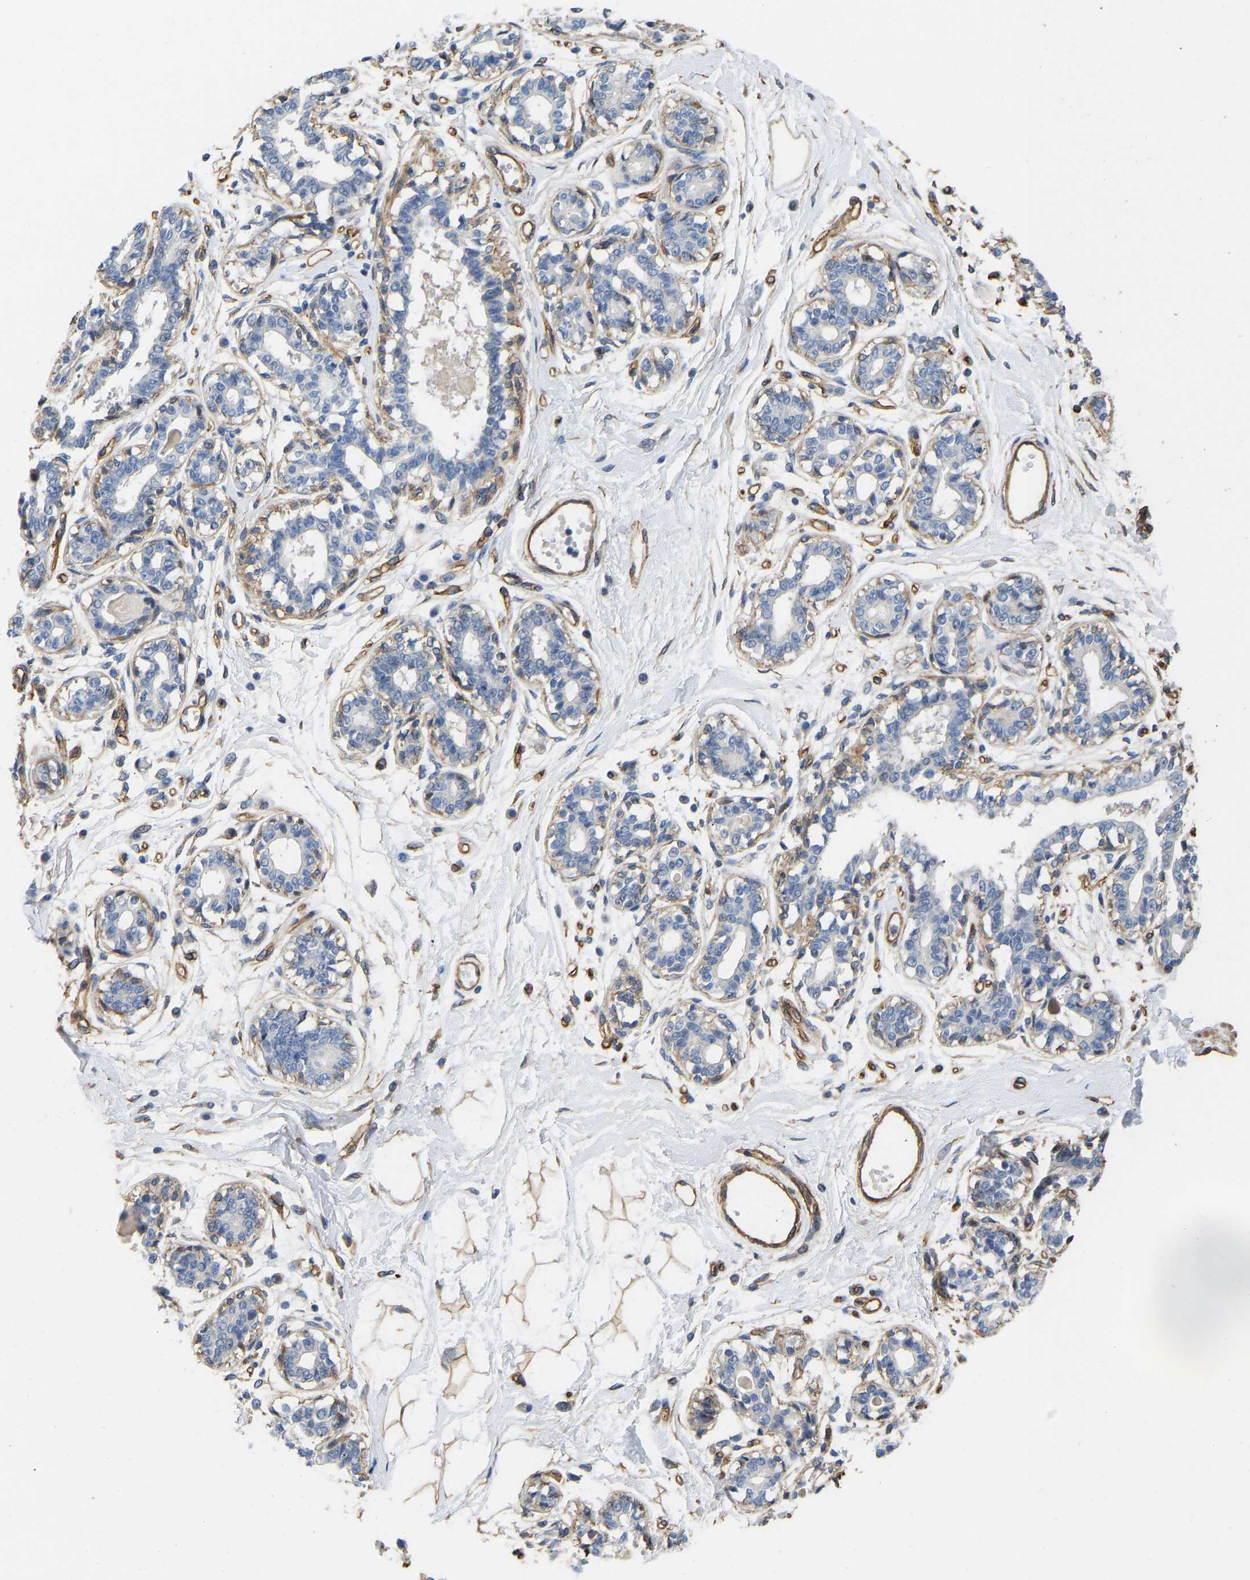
{"staining": {"intensity": "moderate", "quantity": ">75%", "location": "cytoplasmic/membranous"}, "tissue": "breast", "cell_type": "Adipocytes", "image_type": "normal", "snomed": [{"axis": "morphology", "description": "Normal tissue, NOS"}, {"axis": "topography", "description": "Breast"}], "caption": "The image shows immunohistochemical staining of benign breast. There is moderate cytoplasmic/membranous expression is seen in approximately >75% of adipocytes. (DAB (3,3'-diaminobenzidine) IHC, brown staining for protein, blue staining for nuclei).", "gene": "ELMO2", "patient": {"sex": "female", "age": 45}}